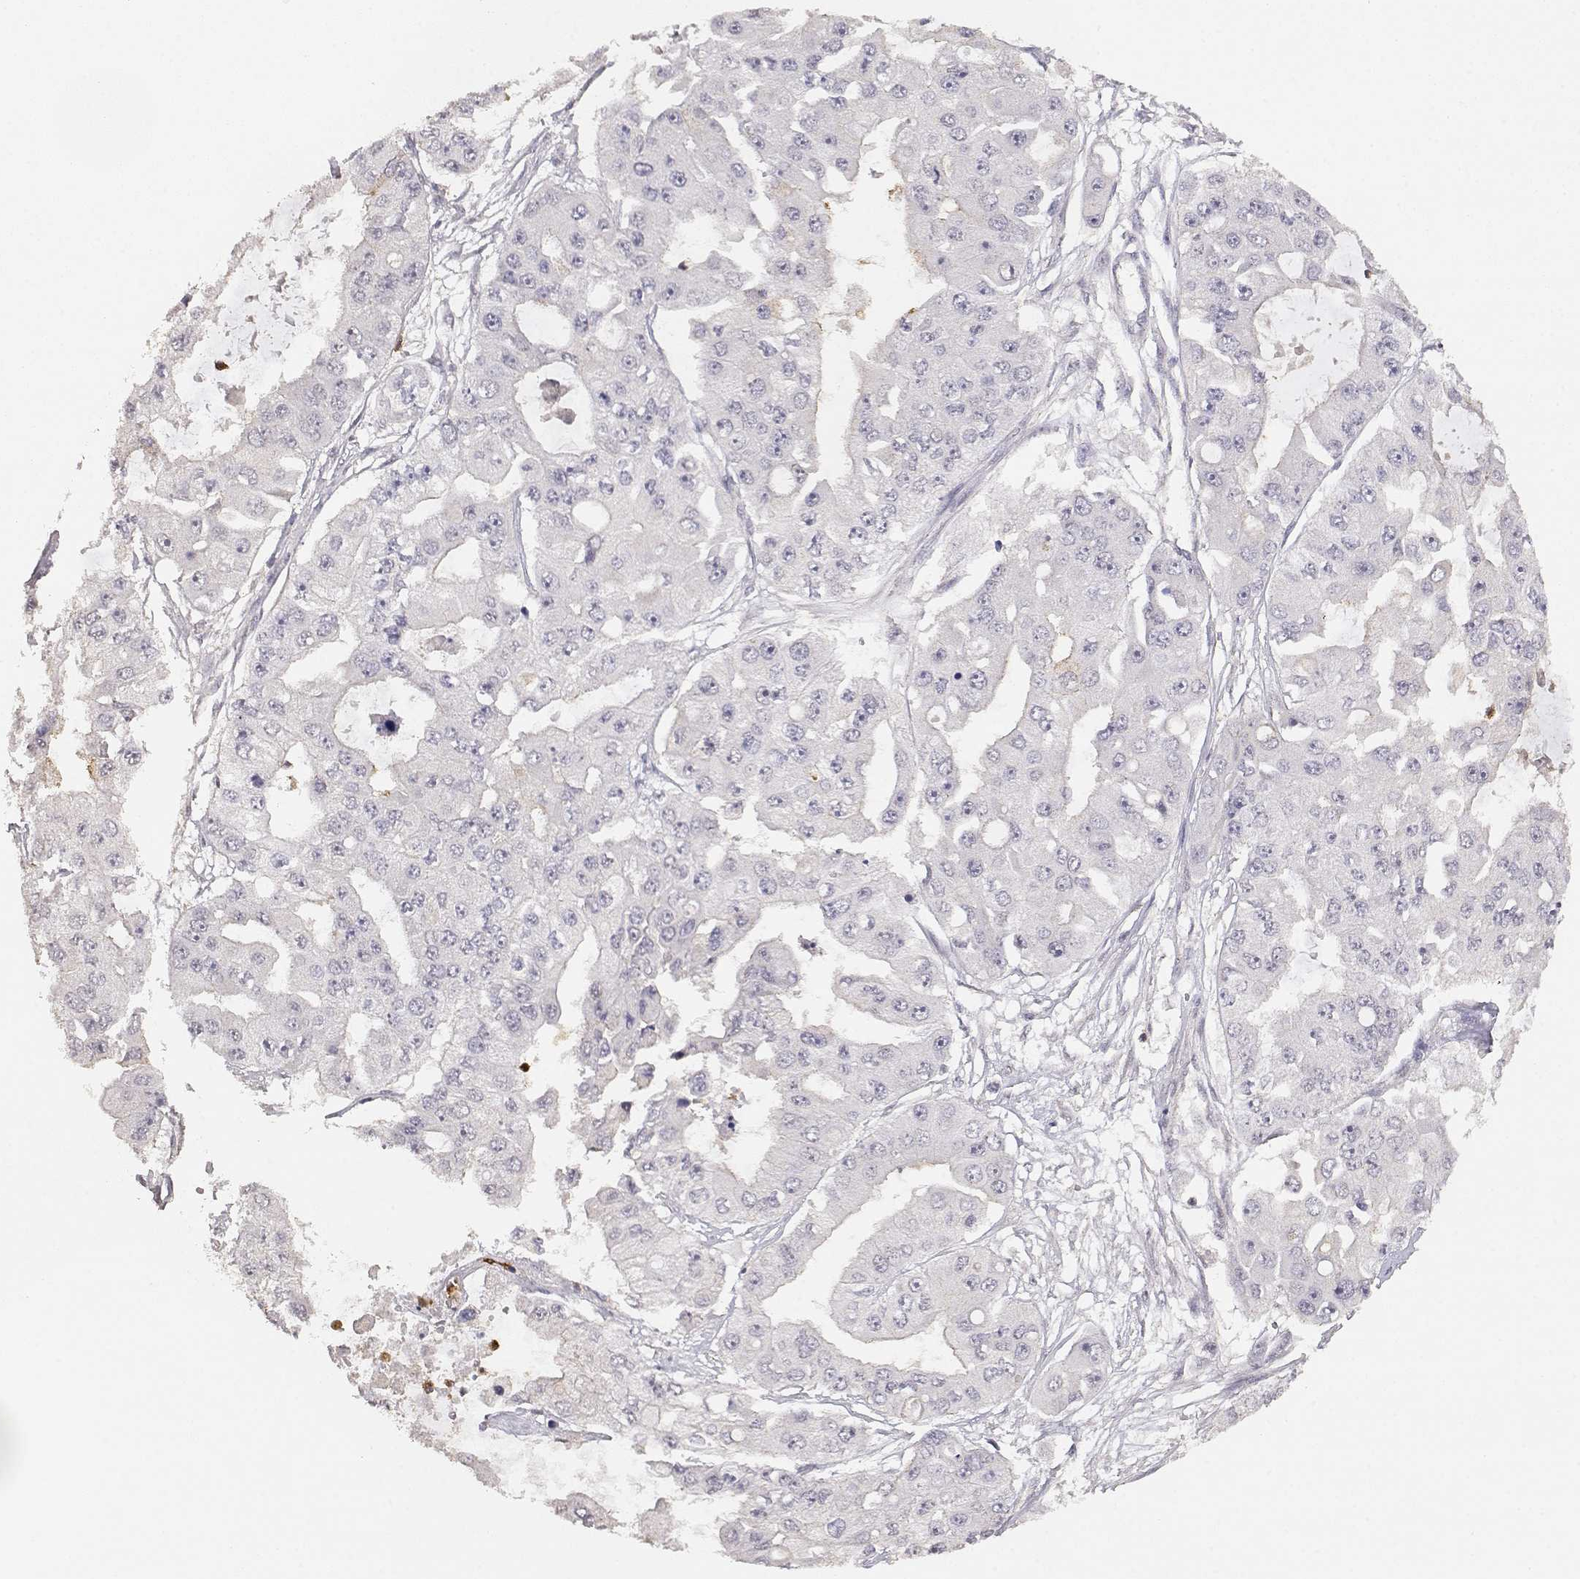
{"staining": {"intensity": "negative", "quantity": "none", "location": "none"}, "tissue": "ovarian cancer", "cell_type": "Tumor cells", "image_type": "cancer", "snomed": [{"axis": "morphology", "description": "Cystadenocarcinoma, serous, NOS"}, {"axis": "topography", "description": "Ovary"}], "caption": "Serous cystadenocarcinoma (ovarian) was stained to show a protein in brown. There is no significant positivity in tumor cells.", "gene": "TNFRSF10C", "patient": {"sex": "female", "age": 56}}